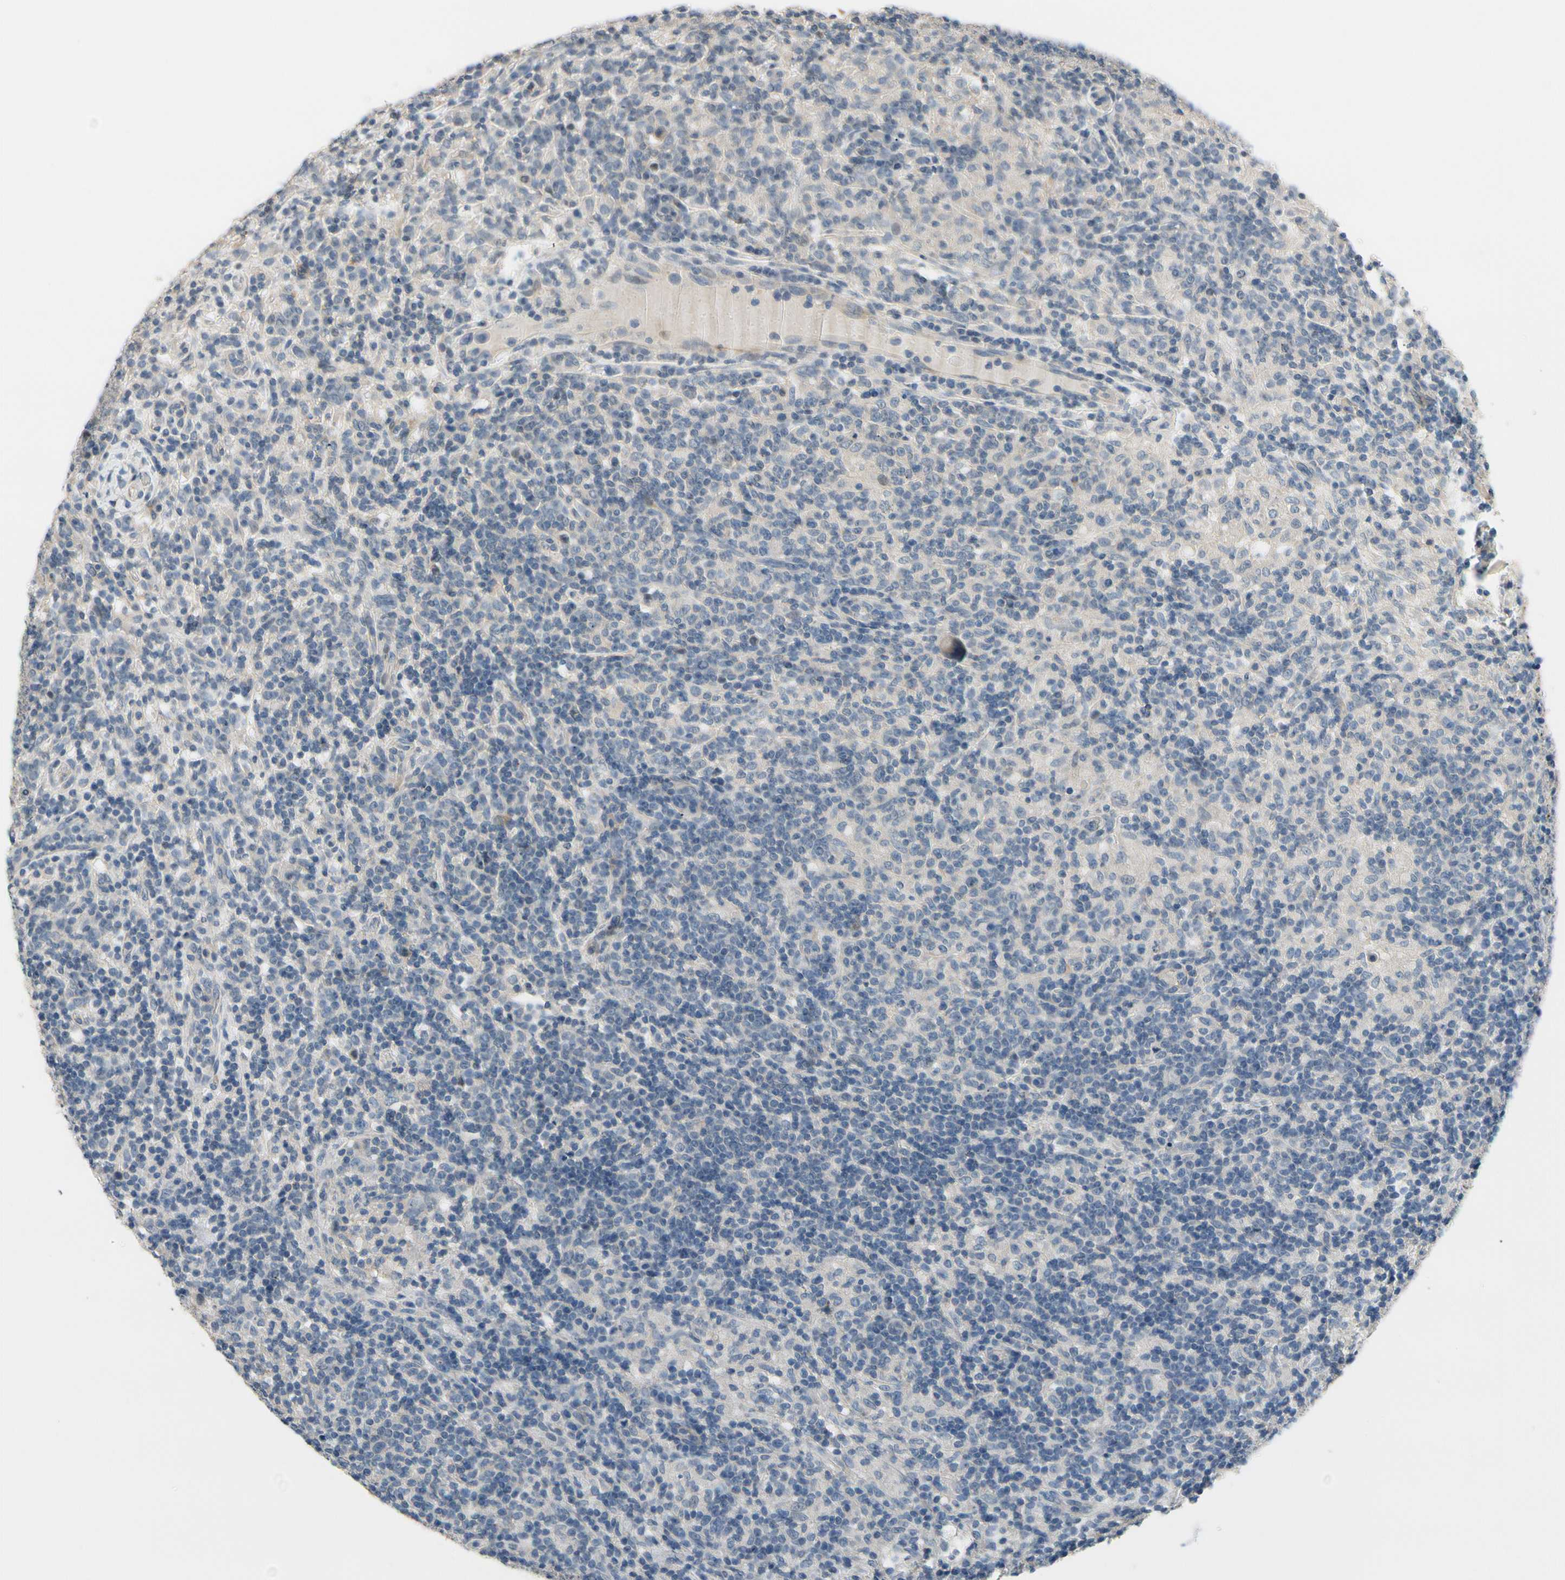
{"staining": {"intensity": "negative", "quantity": "none", "location": "none"}, "tissue": "lymphoma", "cell_type": "Tumor cells", "image_type": "cancer", "snomed": [{"axis": "morphology", "description": "Hodgkin's disease, NOS"}, {"axis": "topography", "description": "Lymph node"}], "caption": "Tumor cells are negative for brown protein staining in Hodgkin's disease.", "gene": "SLC27A6", "patient": {"sex": "male", "age": 70}}